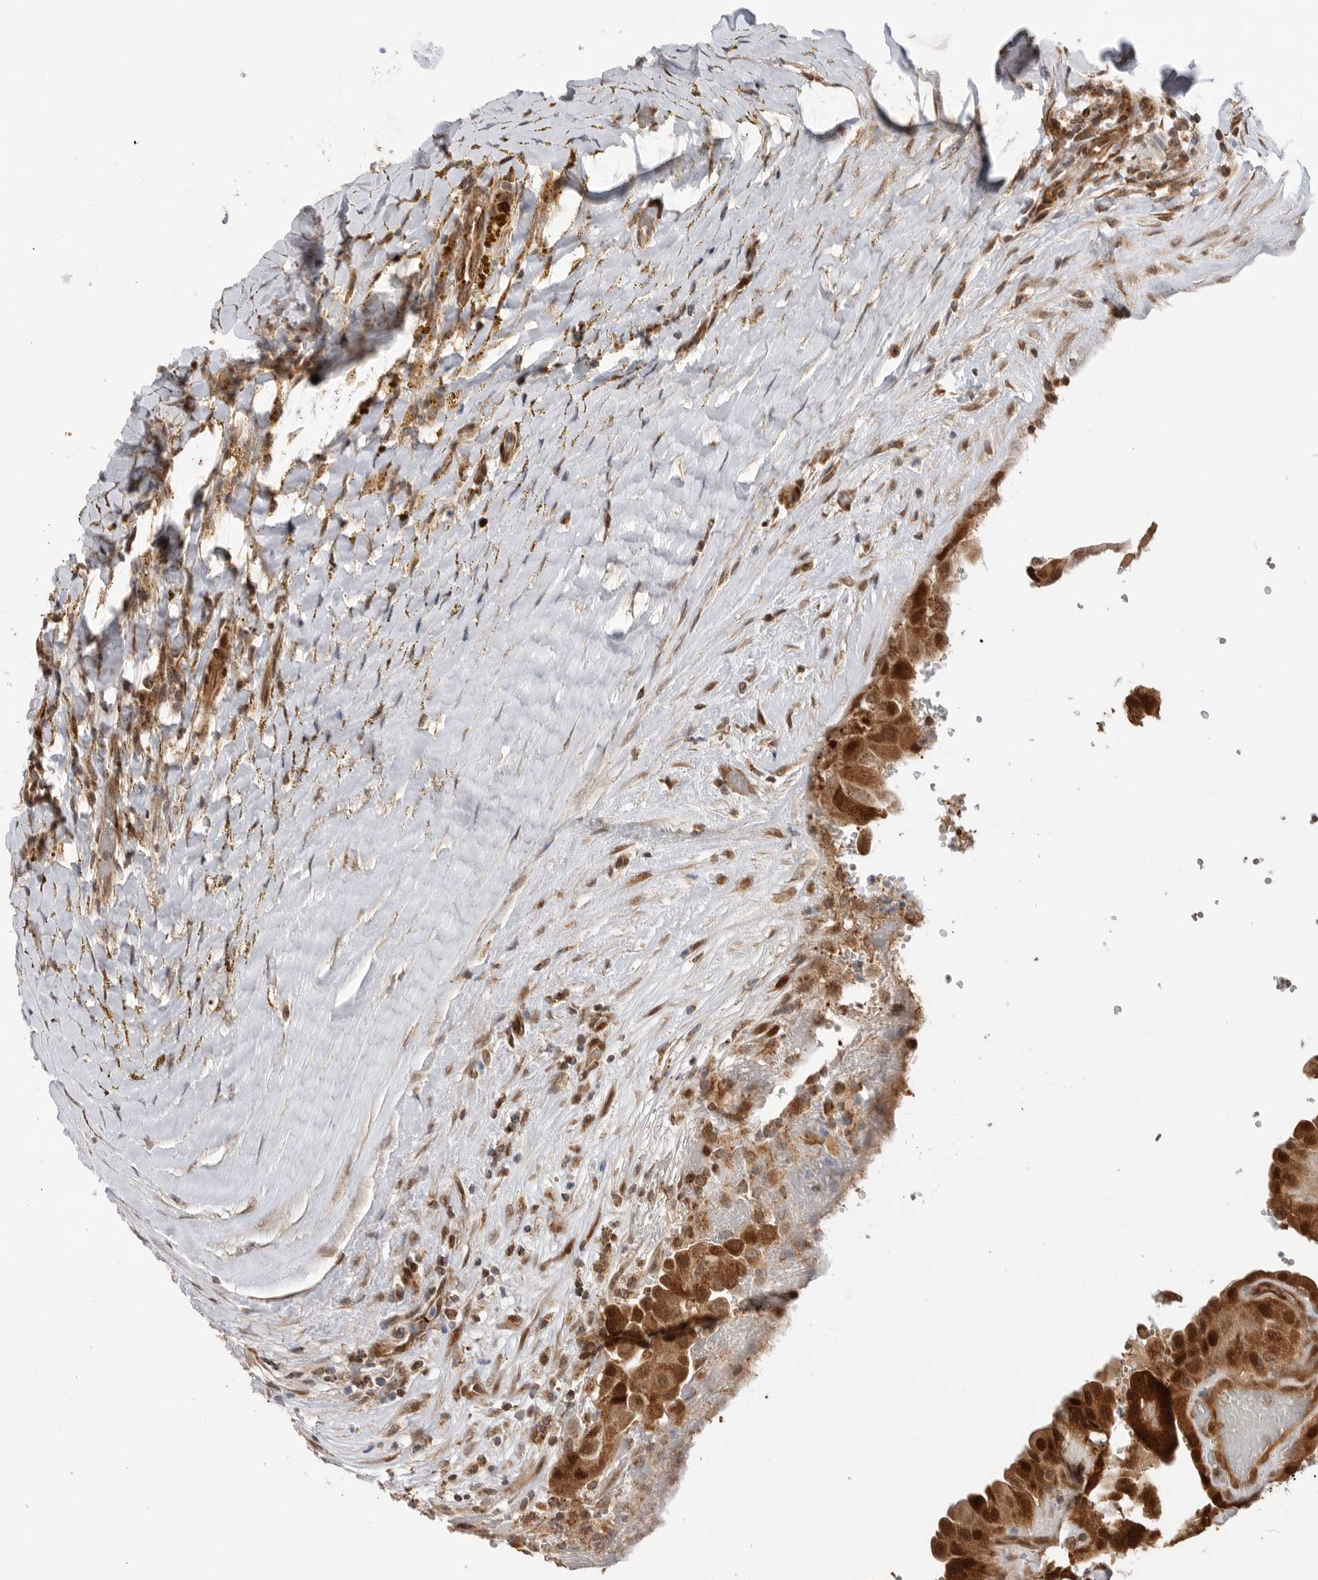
{"staining": {"intensity": "strong", "quantity": ">75%", "location": "cytoplasmic/membranous,nuclear"}, "tissue": "thyroid cancer", "cell_type": "Tumor cells", "image_type": "cancer", "snomed": [{"axis": "morphology", "description": "Papillary adenocarcinoma, NOS"}, {"axis": "topography", "description": "Thyroid gland"}], "caption": "Immunohistochemical staining of thyroid cancer shows high levels of strong cytoplasmic/membranous and nuclear protein positivity in approximately >75% of tumor cells.", "gene": "DCAF8", "patient": {"sex": "male", "age": 77}}